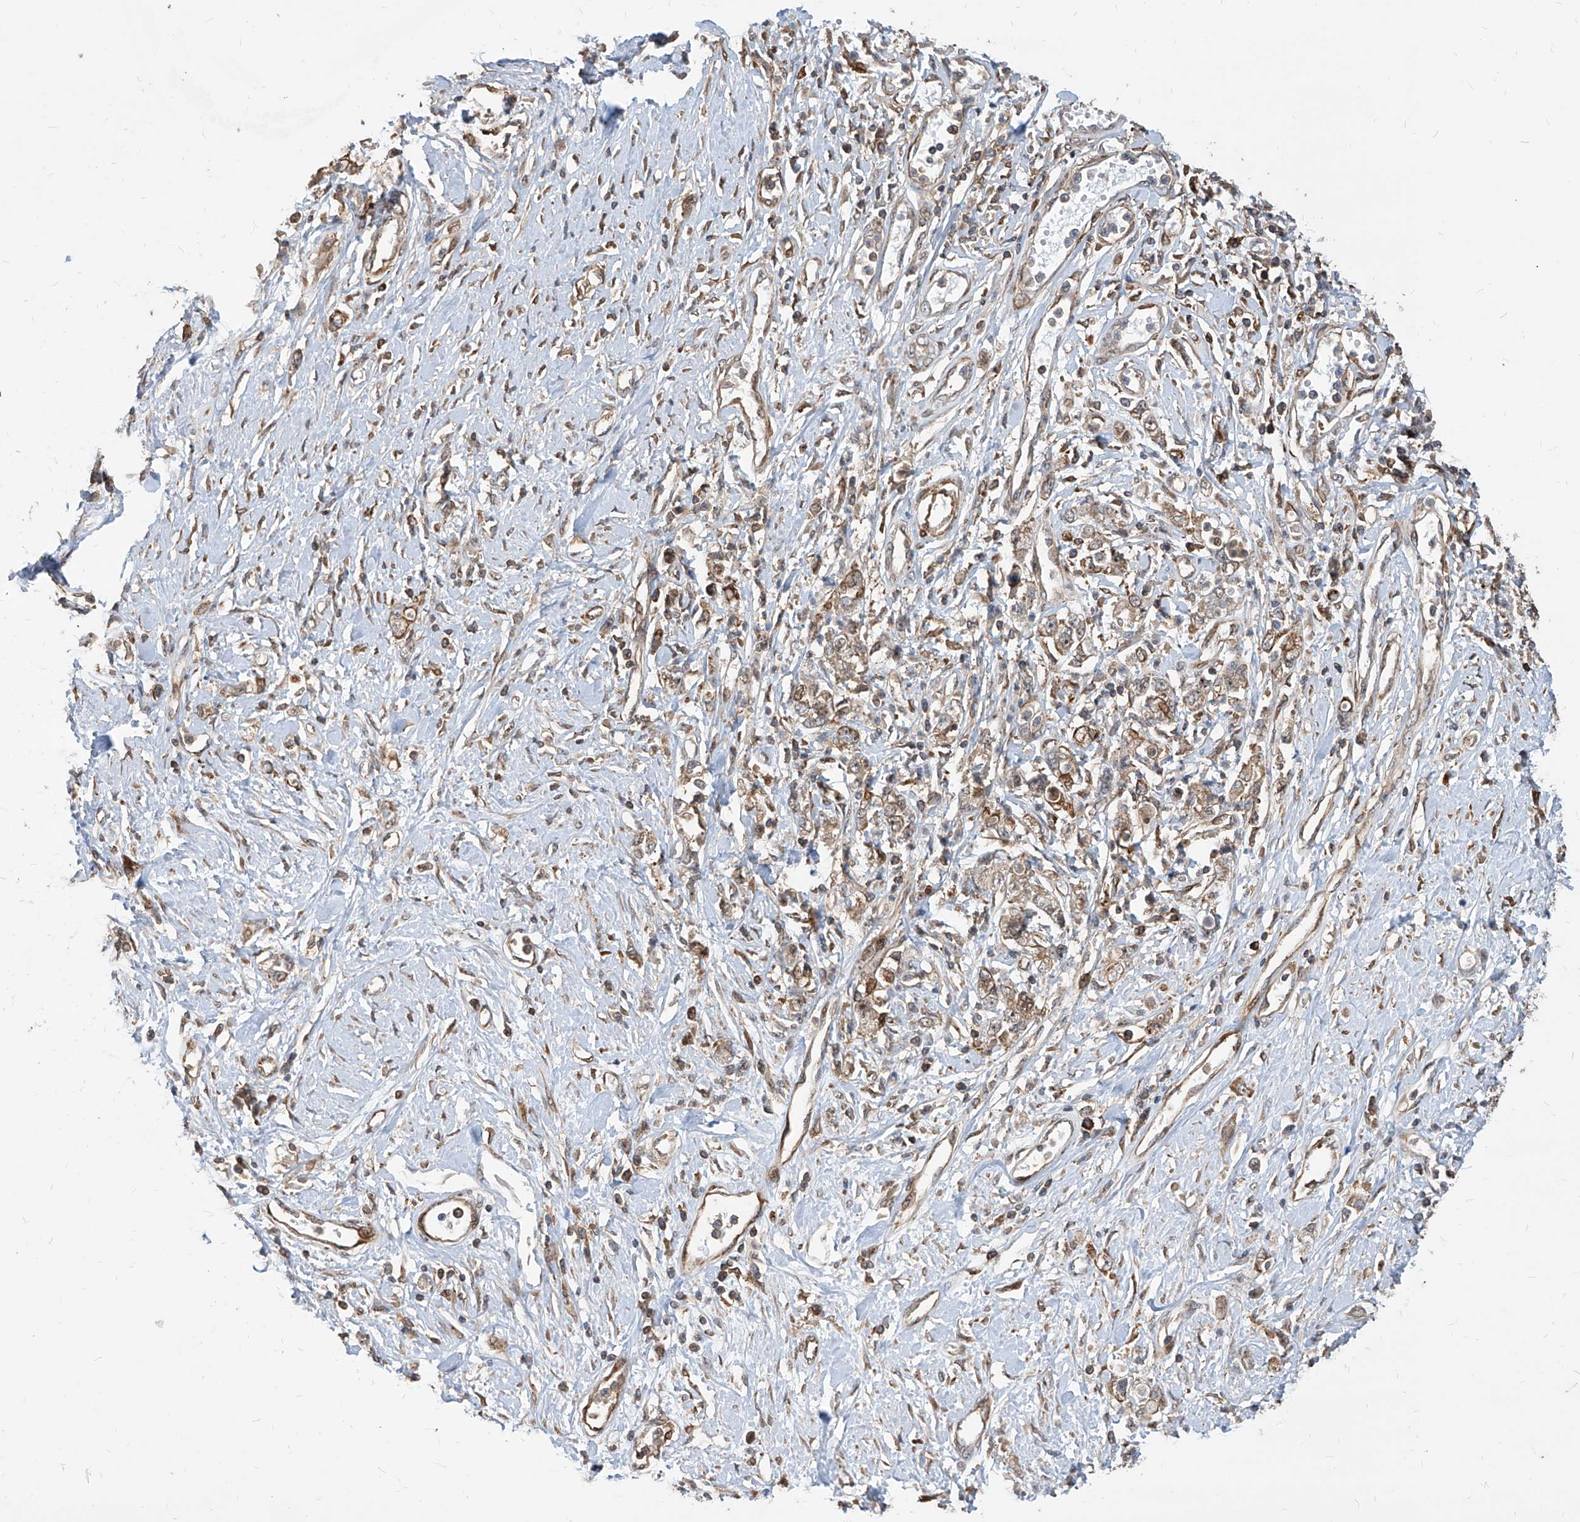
{"staining": {"intensity": "weak", "quantity": "<25%", "location": "cytoplasmic/membranous"}, "tissue": "stomach cancer", "cell_type": "Tumor cells", "image_type": "cancer", "snomed": [{"axis": "morphology", "description": "Adenocarcinoma, NOS"}, {"axis": "topography", "description": "Stomach"}], "caption": "Adenocarcinoma (stomach) was stained to show a protein in brown. There is no significant expression in tumor cells. (Brightfield microscopy of DAB (3,3'-diaminobenzidine) immunohistochemistry at high magnification).", "gene": "MAGED2", "patient": {"sex": "female", "age": 76}}